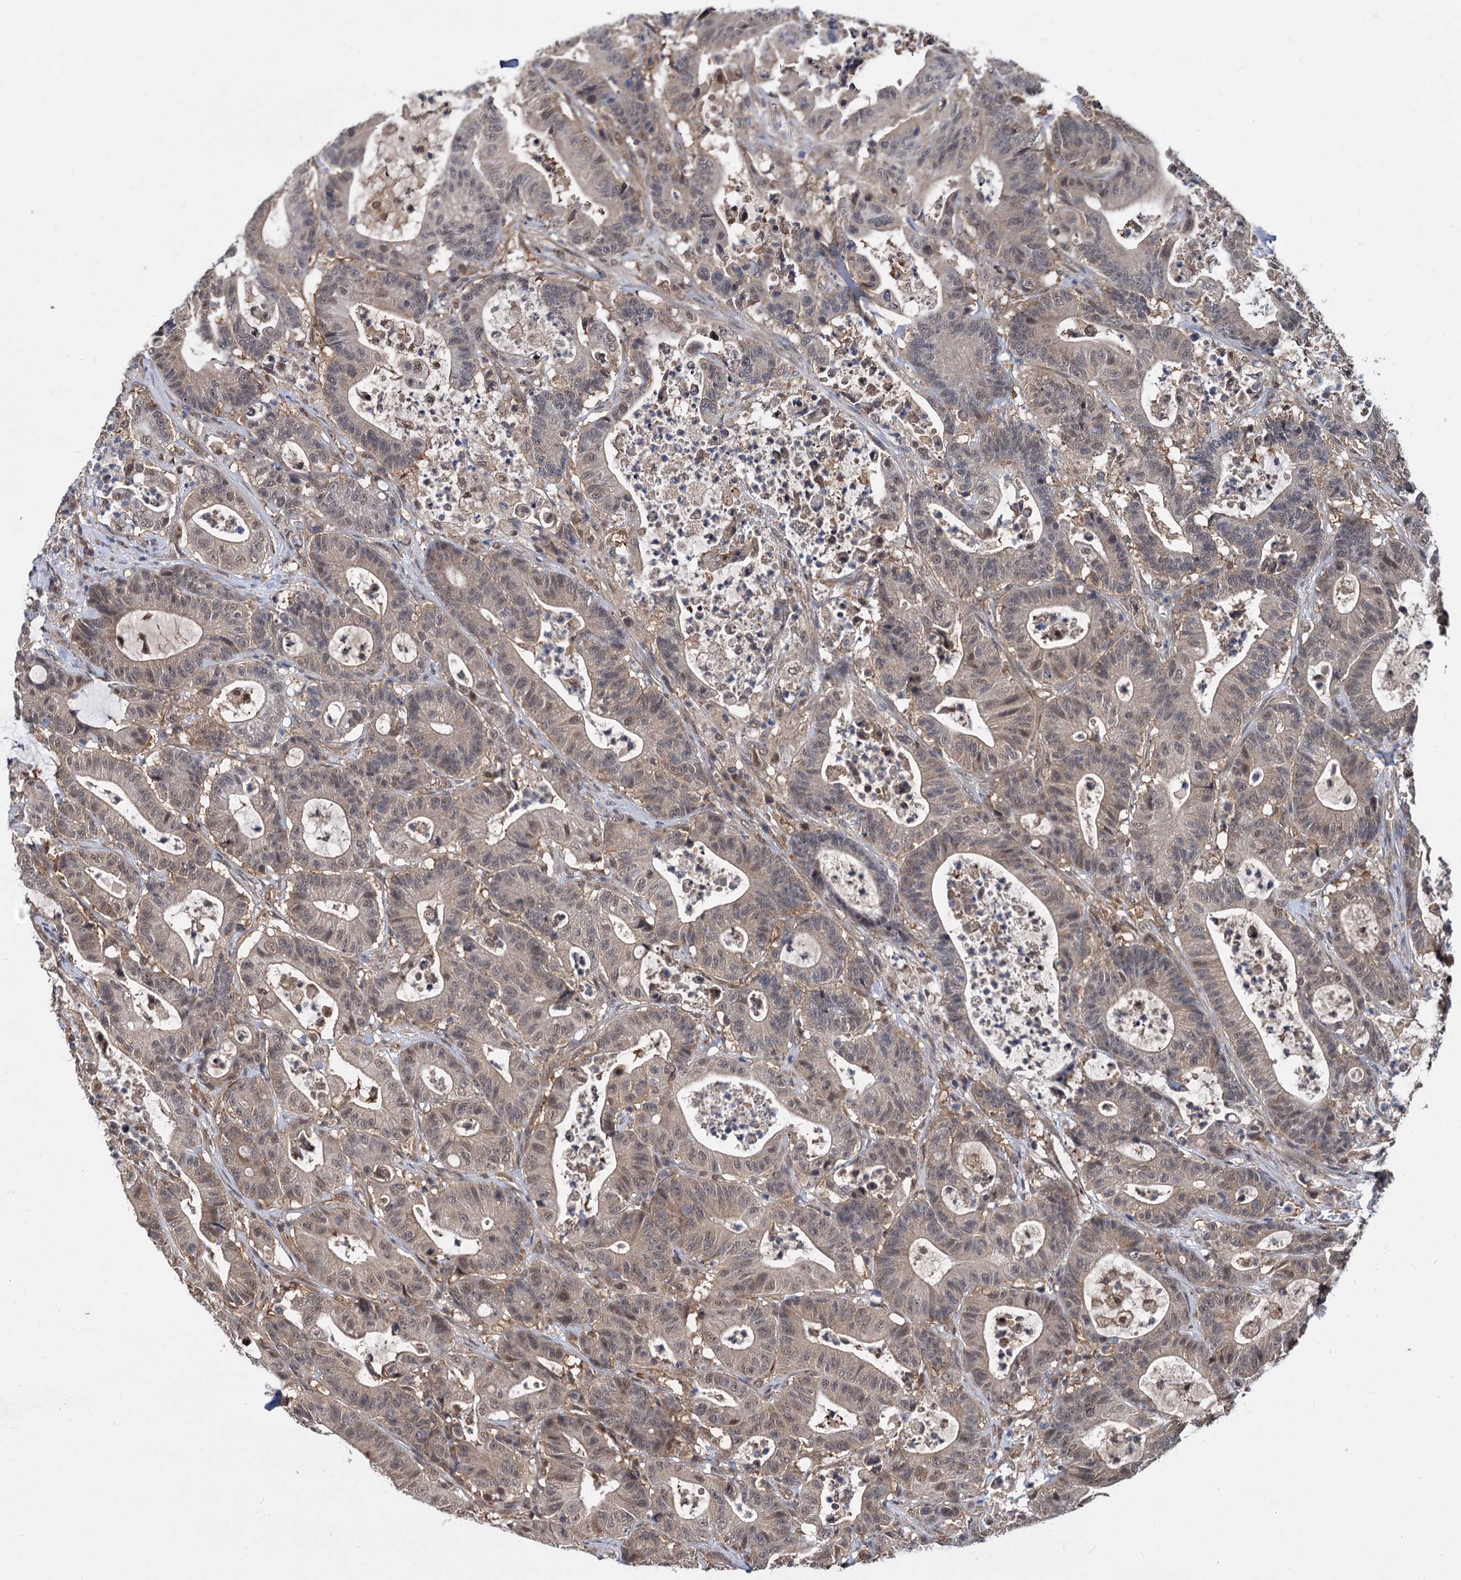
{"staining": {"intensity": "weak", "quantity": "25%-75%", "location": "cytoplasmic/membranous,nuclear"}, "tissue": "colorectal cancer", "cell_type": "Tumor cells", "image_type": "cancer", "snomed": [{"axis": "morphology", "description": "Adenocarcinoma, NOS"}, {"axis": "topography", "description": "Colon"}], "caption": "The micrograph shows immunohistochemical staining of adenocarcinoma (colorectal). There is weak cytoplasmic/membranous and nuclear expression is appreciated in approximately 25%-75% of tumor cells. (Stains: DAB in brown, nuclei in blue, Microscopy: brightfield microscopy at high magnification).", "gene": "PSMD4", "patient": {"sex": "female", "age": 84}}